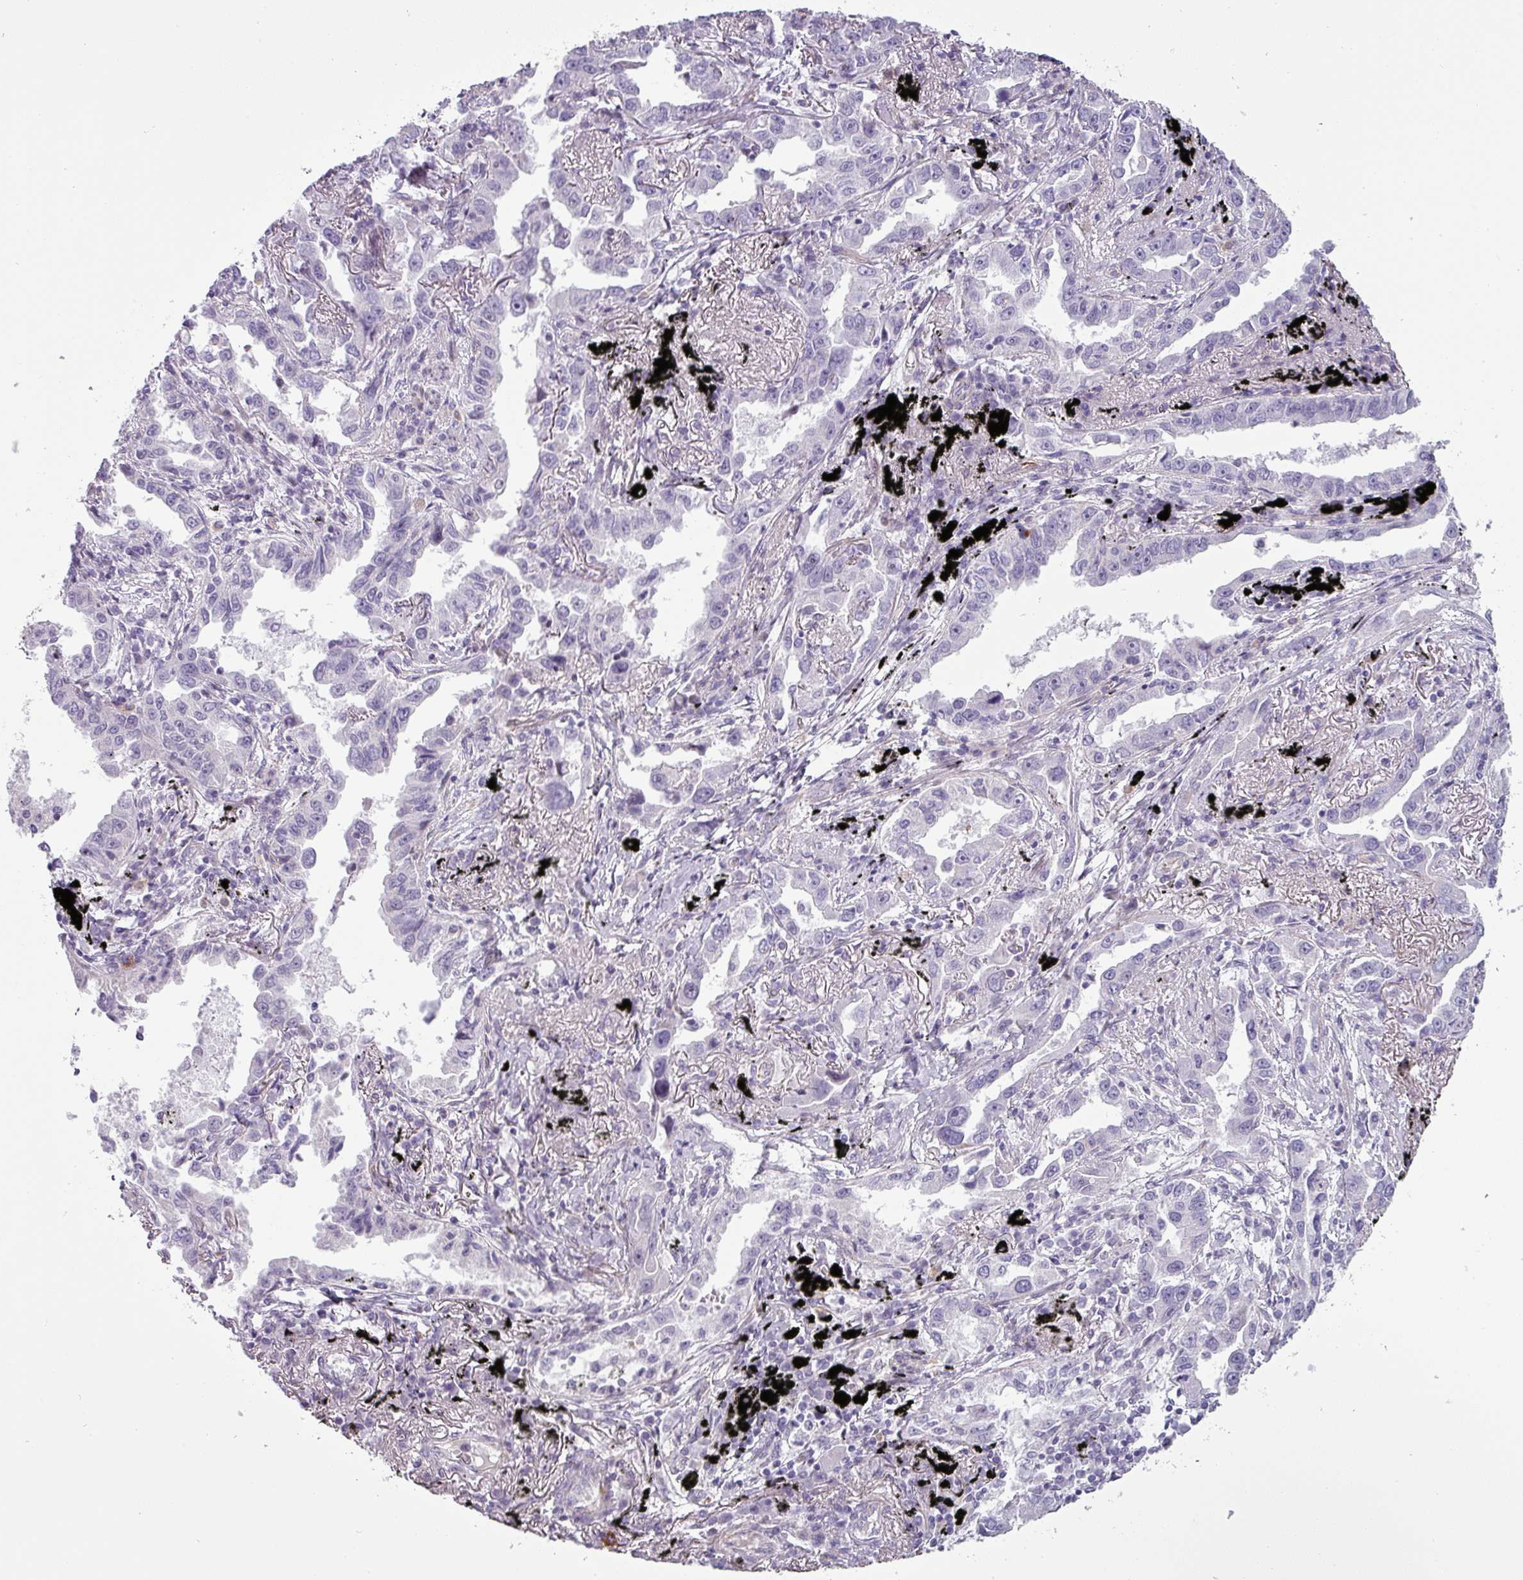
{"staining": {"intensity": "negative", "quantity": "none", "location": "none"}, "tissue": "lung cancer", "cell_type": "Tumor cells", "image_type": "cancer", "snomed": [{"axis": "morphology", "description": "Adenocarcinoma, NOS"}, {"axis": "topography", "description": "Lung"}], "caption": "Immunohistochemical staining of lung cancer (adenocarcinoma) shows no significant expression in tumor cells.", "gene": "CHRDL1", "patient": {"sex": "male", "age": 67}}